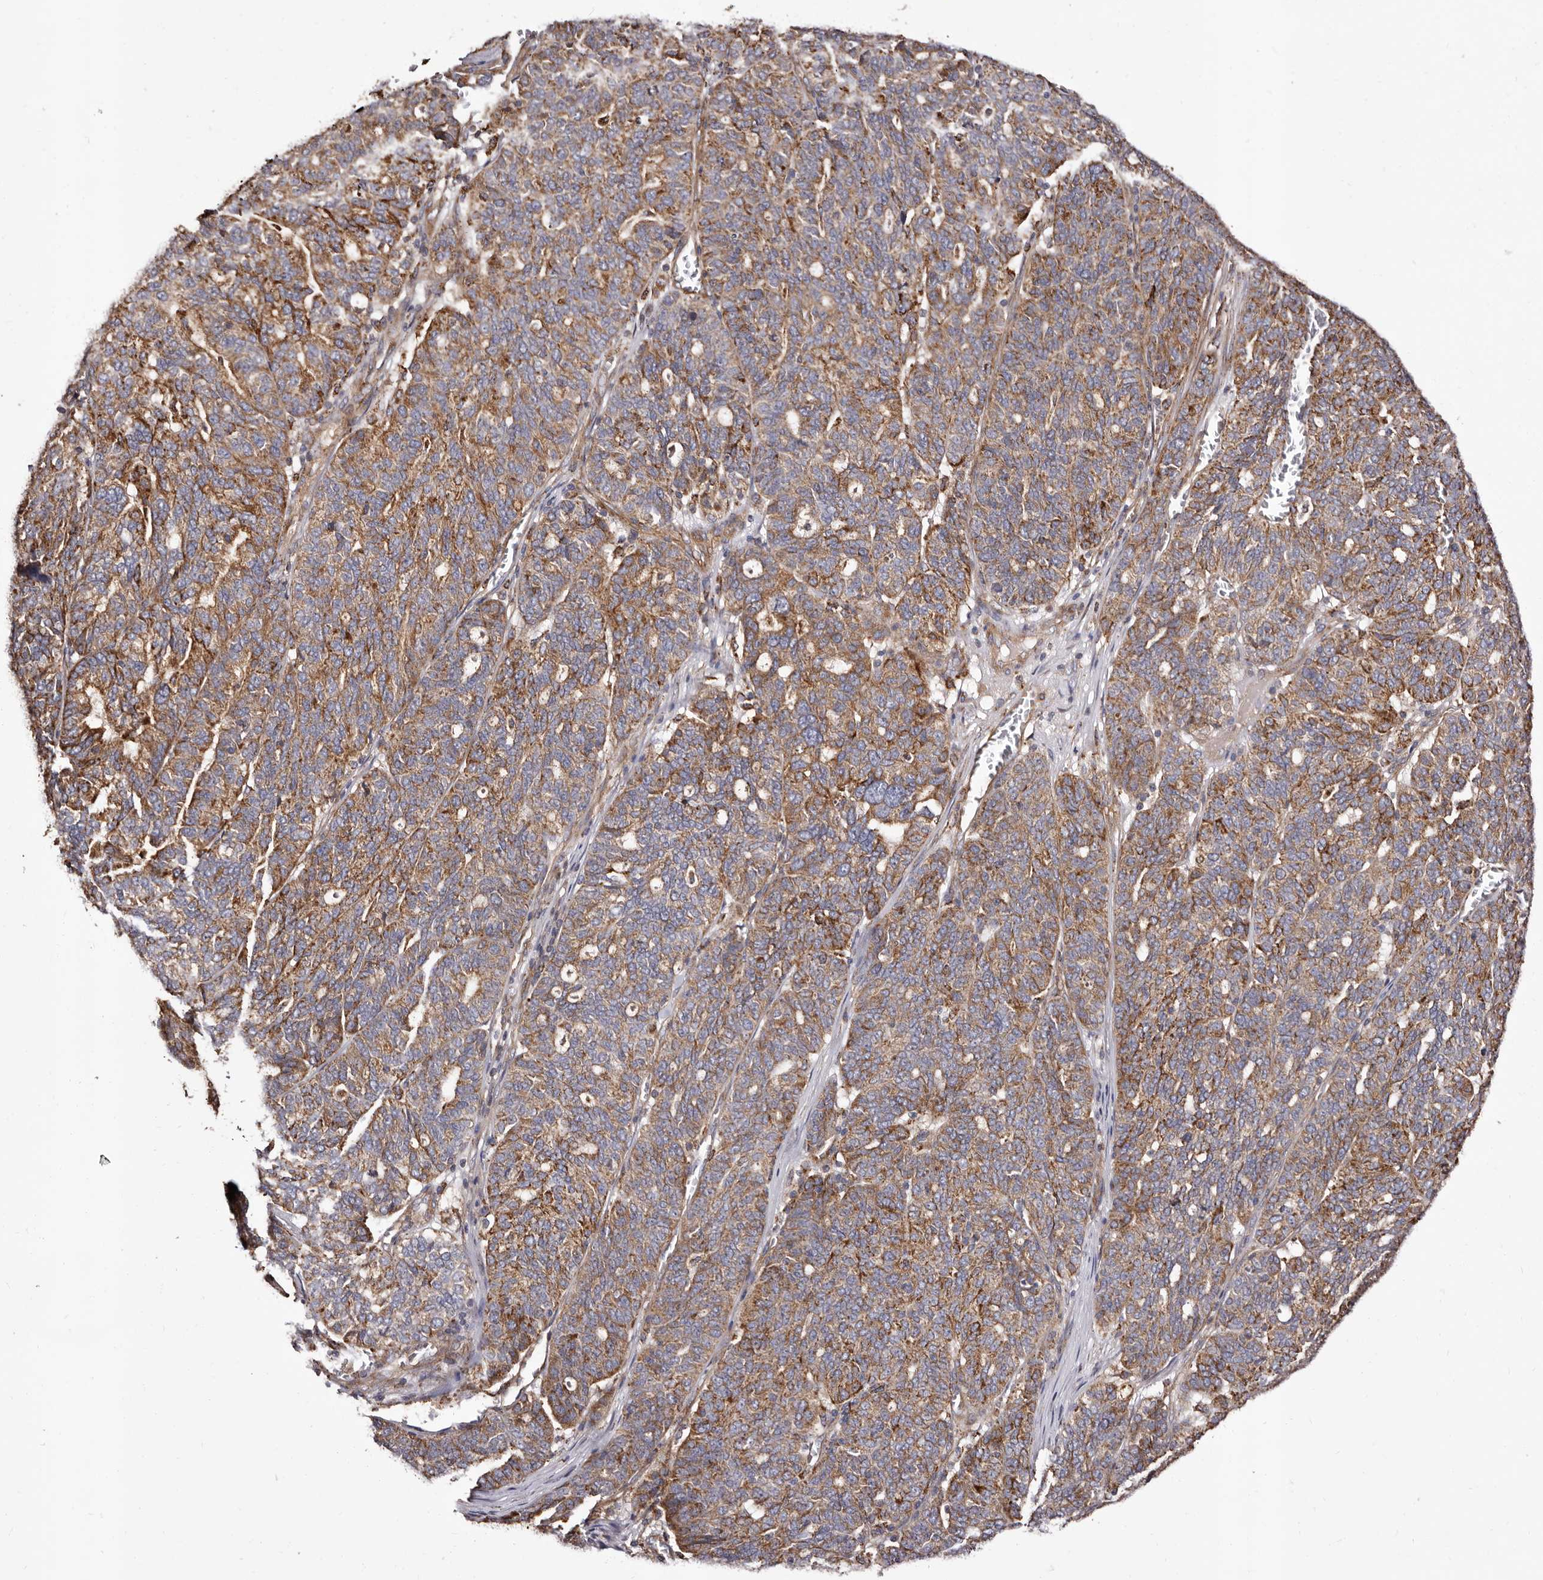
{"staining": {"intensity": "moderate", "quantity": ">75%", "location": "cytoplasmic/membranous"}, "tissue": "ovarian cancer", "cell_type": "Tumor cells", "image_type": "cancer", "snomed": [{"axis": "morphology", "description": "Cystadenocarcinoma, serous, NOS"}, {"axis": "topography", "description": "Ovary"}], "caption": "DAB (3,3'-diaminobenzidine) immunohistochemical staining of serous cystadenocarcinoma (ovarian) shows moderate cytoplasmic/membranous protein positivity in approximately >75% of tumor cells.", "gene": "LUZP1", "patient": {"sex": "female", "age": 59}}